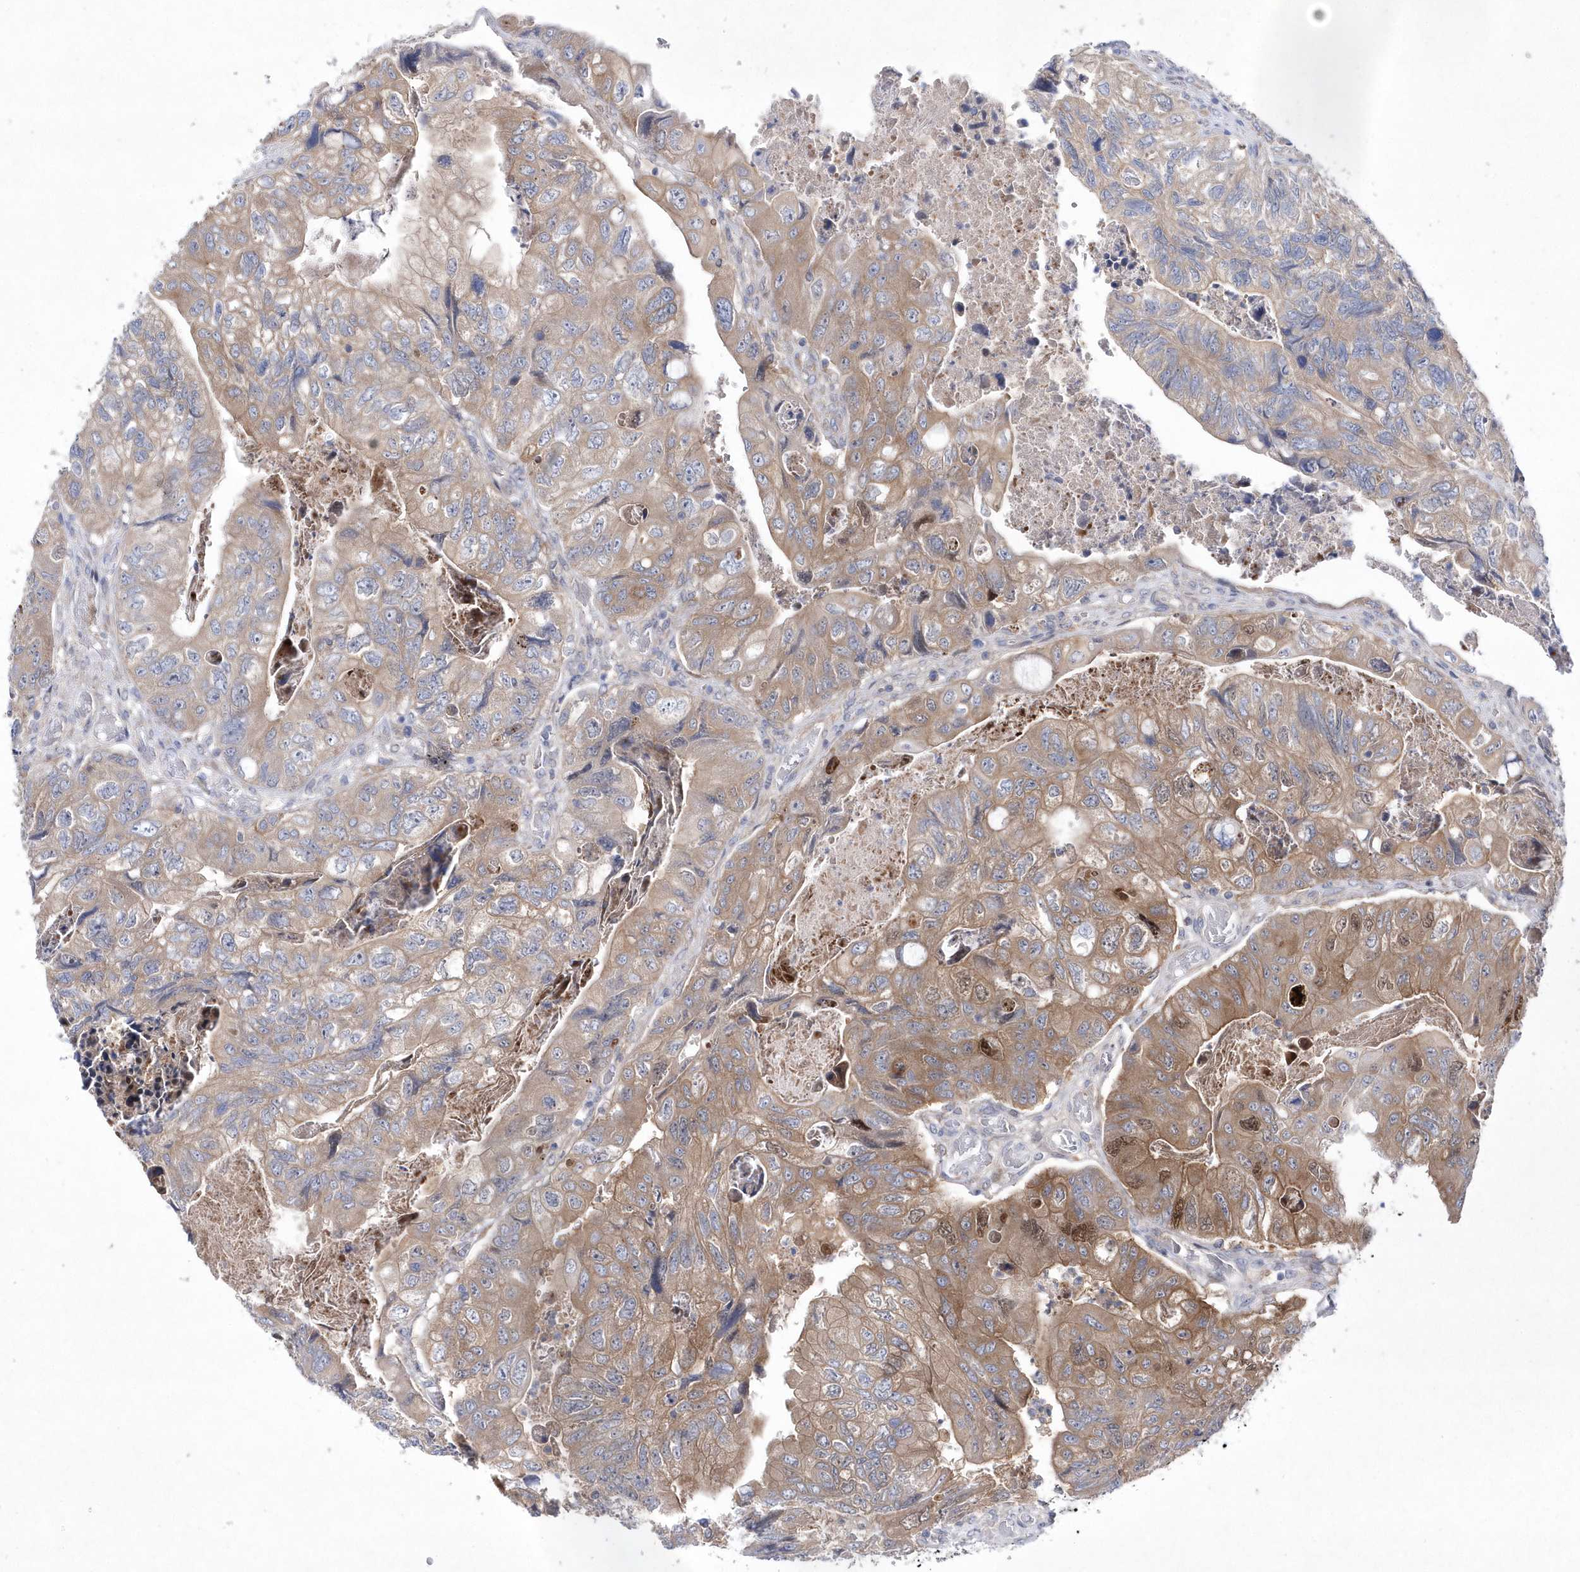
{"staining": {"intensity": "moderate", "quantity": "25%-75%", "location": "cytoplasmic/membranous,nuclear"}, "tissue": "colorectal cancer", "cell_type": "Tumor cells", "image_type": "cancer", "snomed": [{"axis": "morphology", "description": "Adenocarcinoma, NOS"}, {"axis": "topography", "description": "Rectum"}], "caption": "This image shows immunohistochemistry staining of human colorectal adenocarcinoma, with medium moderate cytoplasmic/membranous and nuclear positivity in approximately 25%-75% of tumor cells.", "gene": "DSPP", "patient": {"sex": "male", "age": 63}}